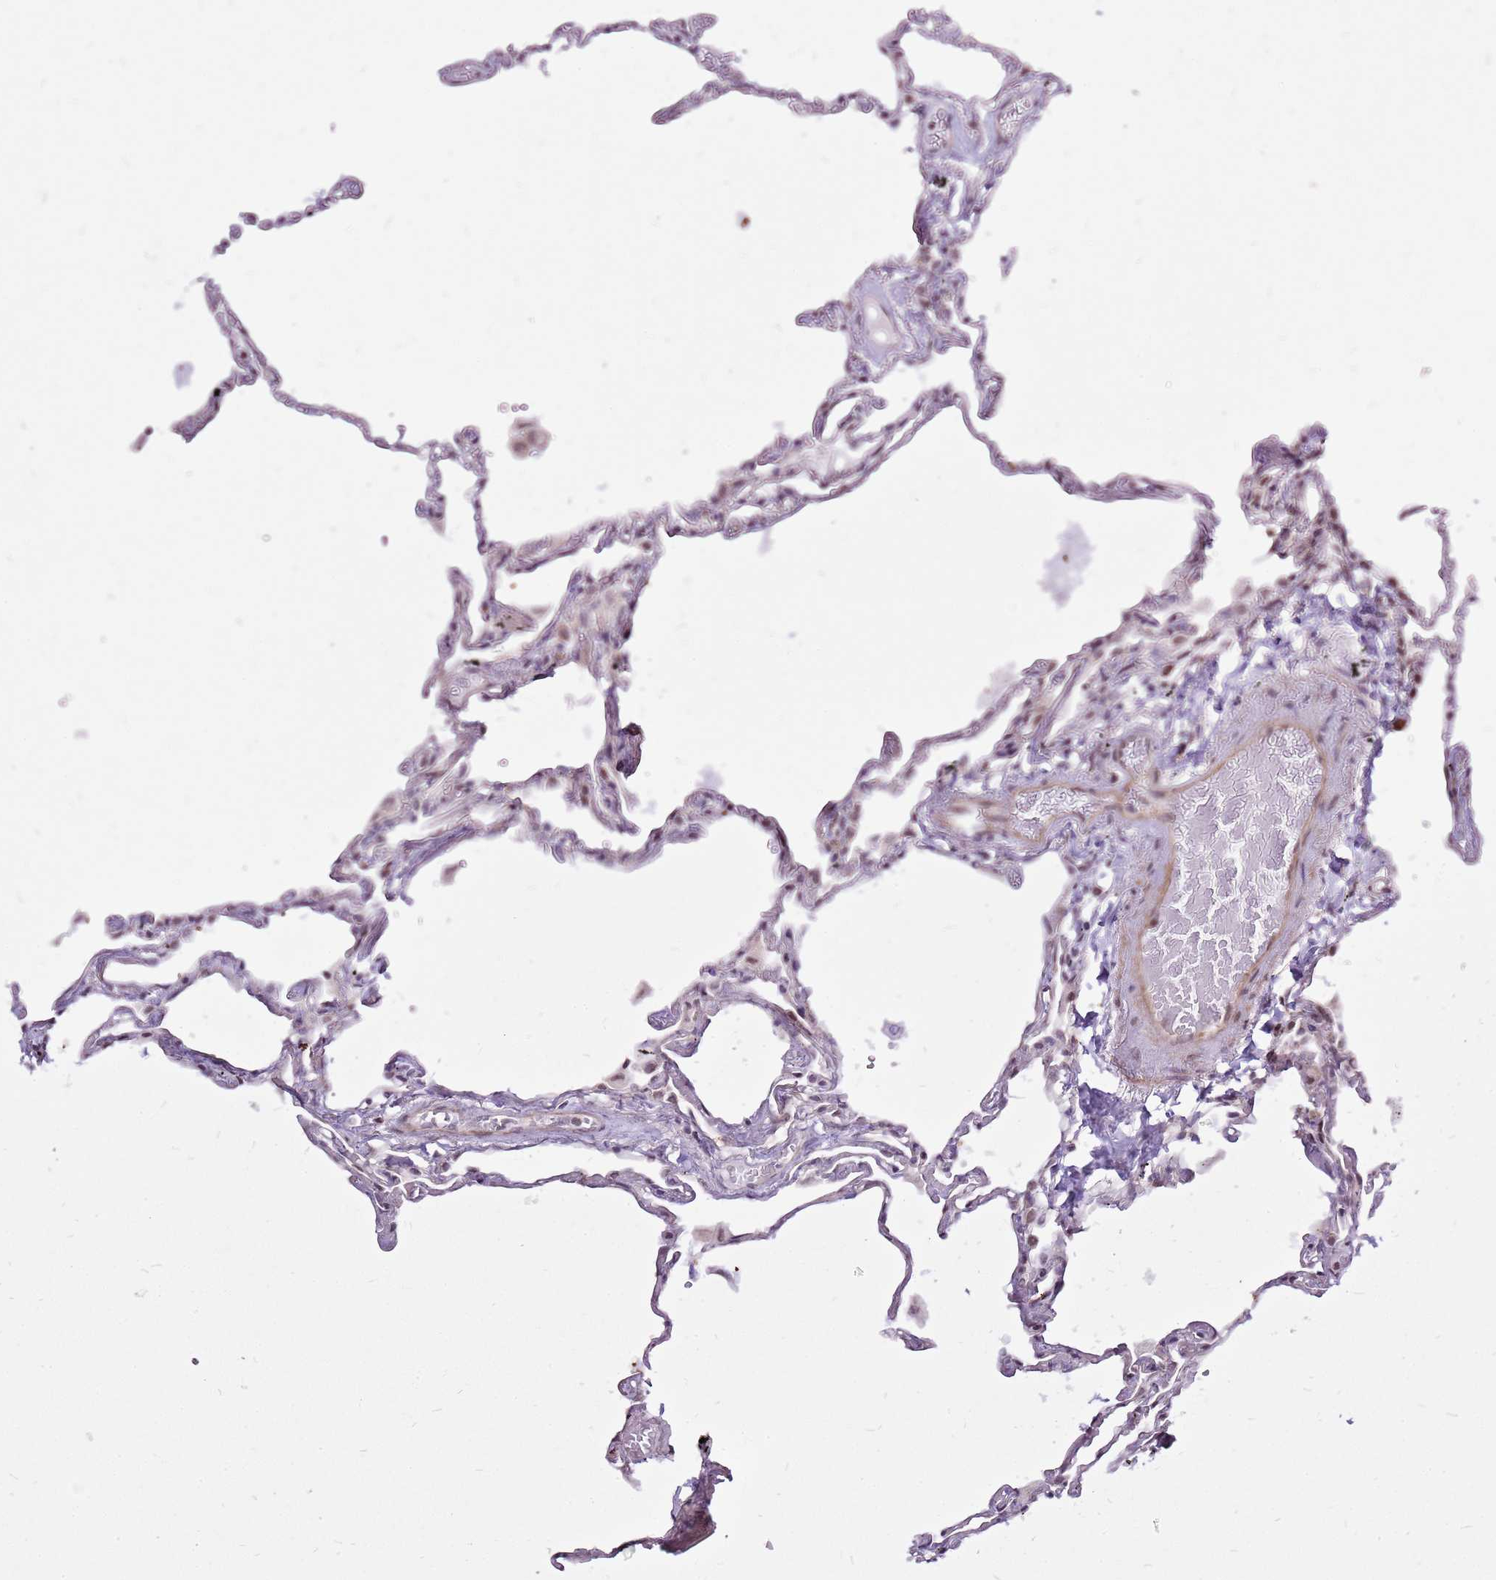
{"staining": {"intensity": "moderate", "quantity": "25%-75%", "location": "nuclear"}, "tissue": "lung", "cell_type": "Alveolar cells", "image_type": "normal", "snomed": [{"axis": "morphology", "description": "Normal tissue, NOS"}, {"axis": "topography", "description": "Lung"}], "caption": "Human lung stained for a protein (brown) displays moderate nuclear positive expression in about 25%-75% of alveolar cells.", "gene": "CCDC166", "patient": {"sex": "female", "age": 67}}